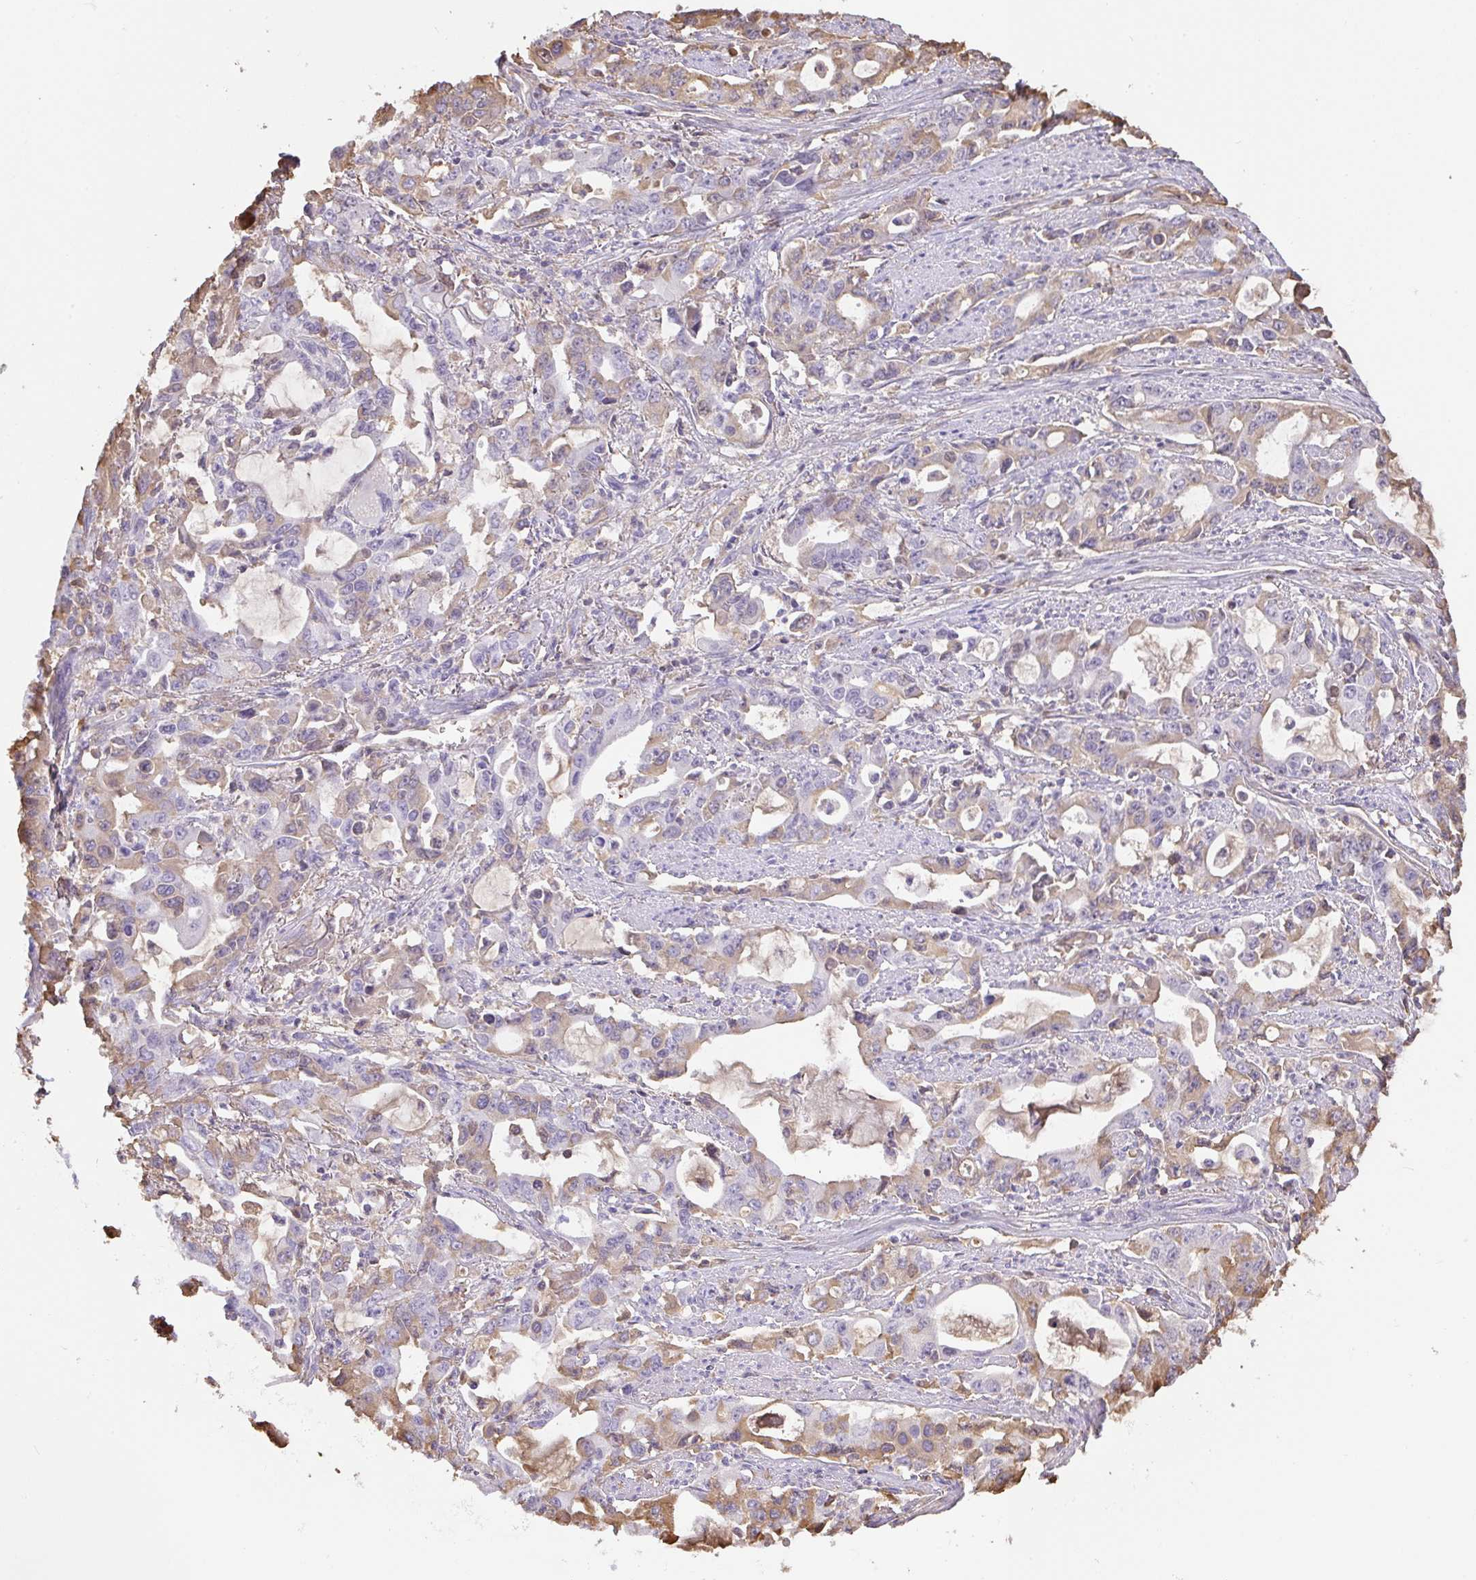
{"staining": {"intensity": "weak", "quantity": "25%-75%", "location": "cytoplasmic/membranous"}, "tissue": "stomach cancer", "cell_type": "Tumor cells", "image_type": "cancer", "snomed": [{"axis": "morphology", "description": "Adenocarcinoma, NOS"}, {"axis": "topography", "description": "Stomach, upper"}], "caption": "This photomicrograph reveals stomach cancer stained with immunohistochemistry to label a protein in brown. The cytoplasmic/membranous of tumor cells show weak positivity for the protein. Nuclei are counter-stained blue.", "gene": "SMYD5", "patient": {"sex": "male", "age": 85}}